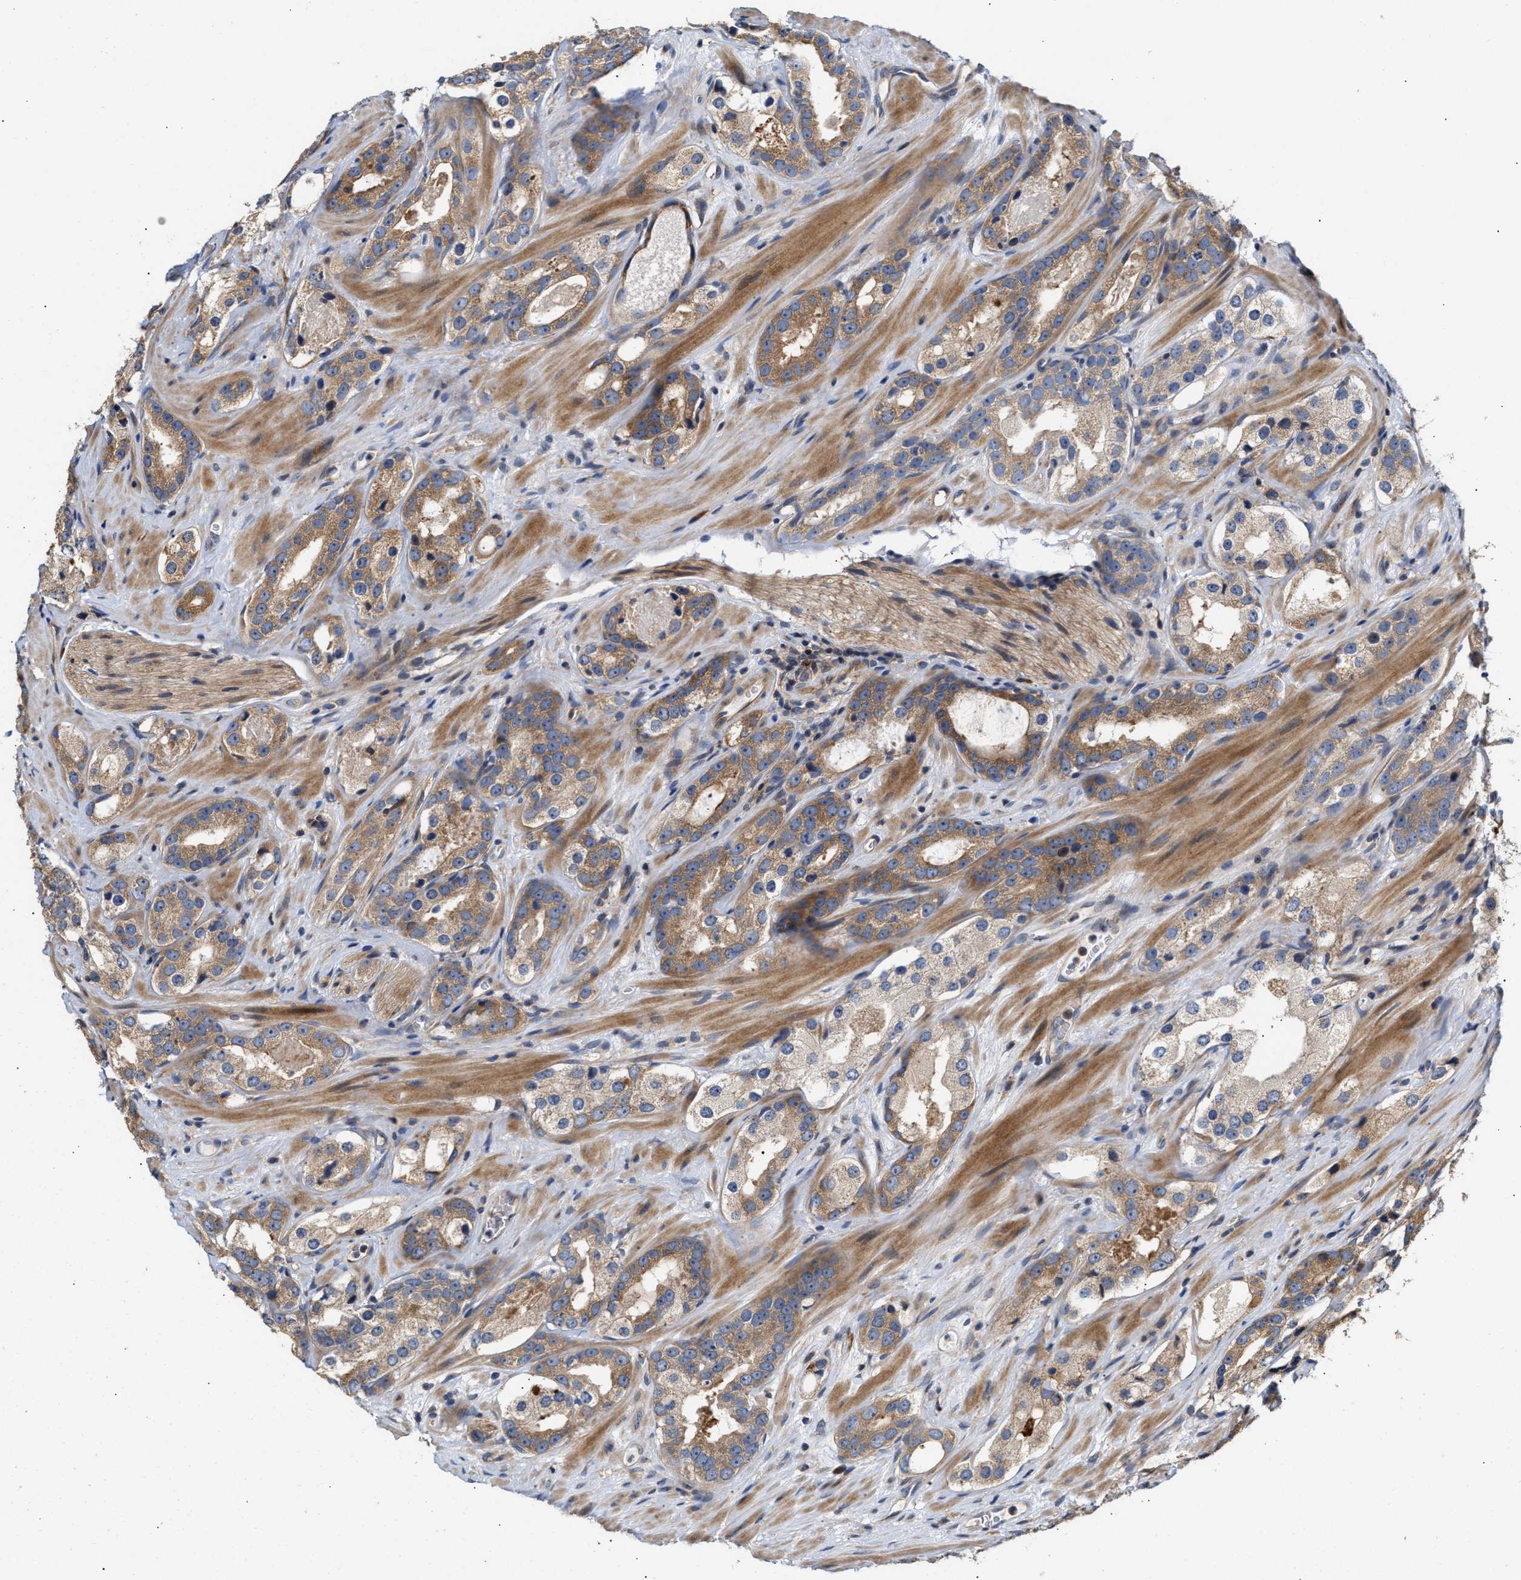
{"staining": {"intensity": "moderate", "quantity": ">75%", "location": "cytoplasmic/membranous"}, "tissue": "prostate cancer", "cell_type": "Tumor cells", "image_type": "cancer", "snomed": [{"axis": "morphology", "description": "Adenocarcinoma, High grade"}, {"axis": "topography", "description": "Prostate"}], "caption": "Prostate cancer stained for a protein (brown) displays moderate cytoplasmic/membranous positive expression in about >75% of tumor cells.", "gene": "CLIP2", "patient": {"sex": "male", "age": 63}}